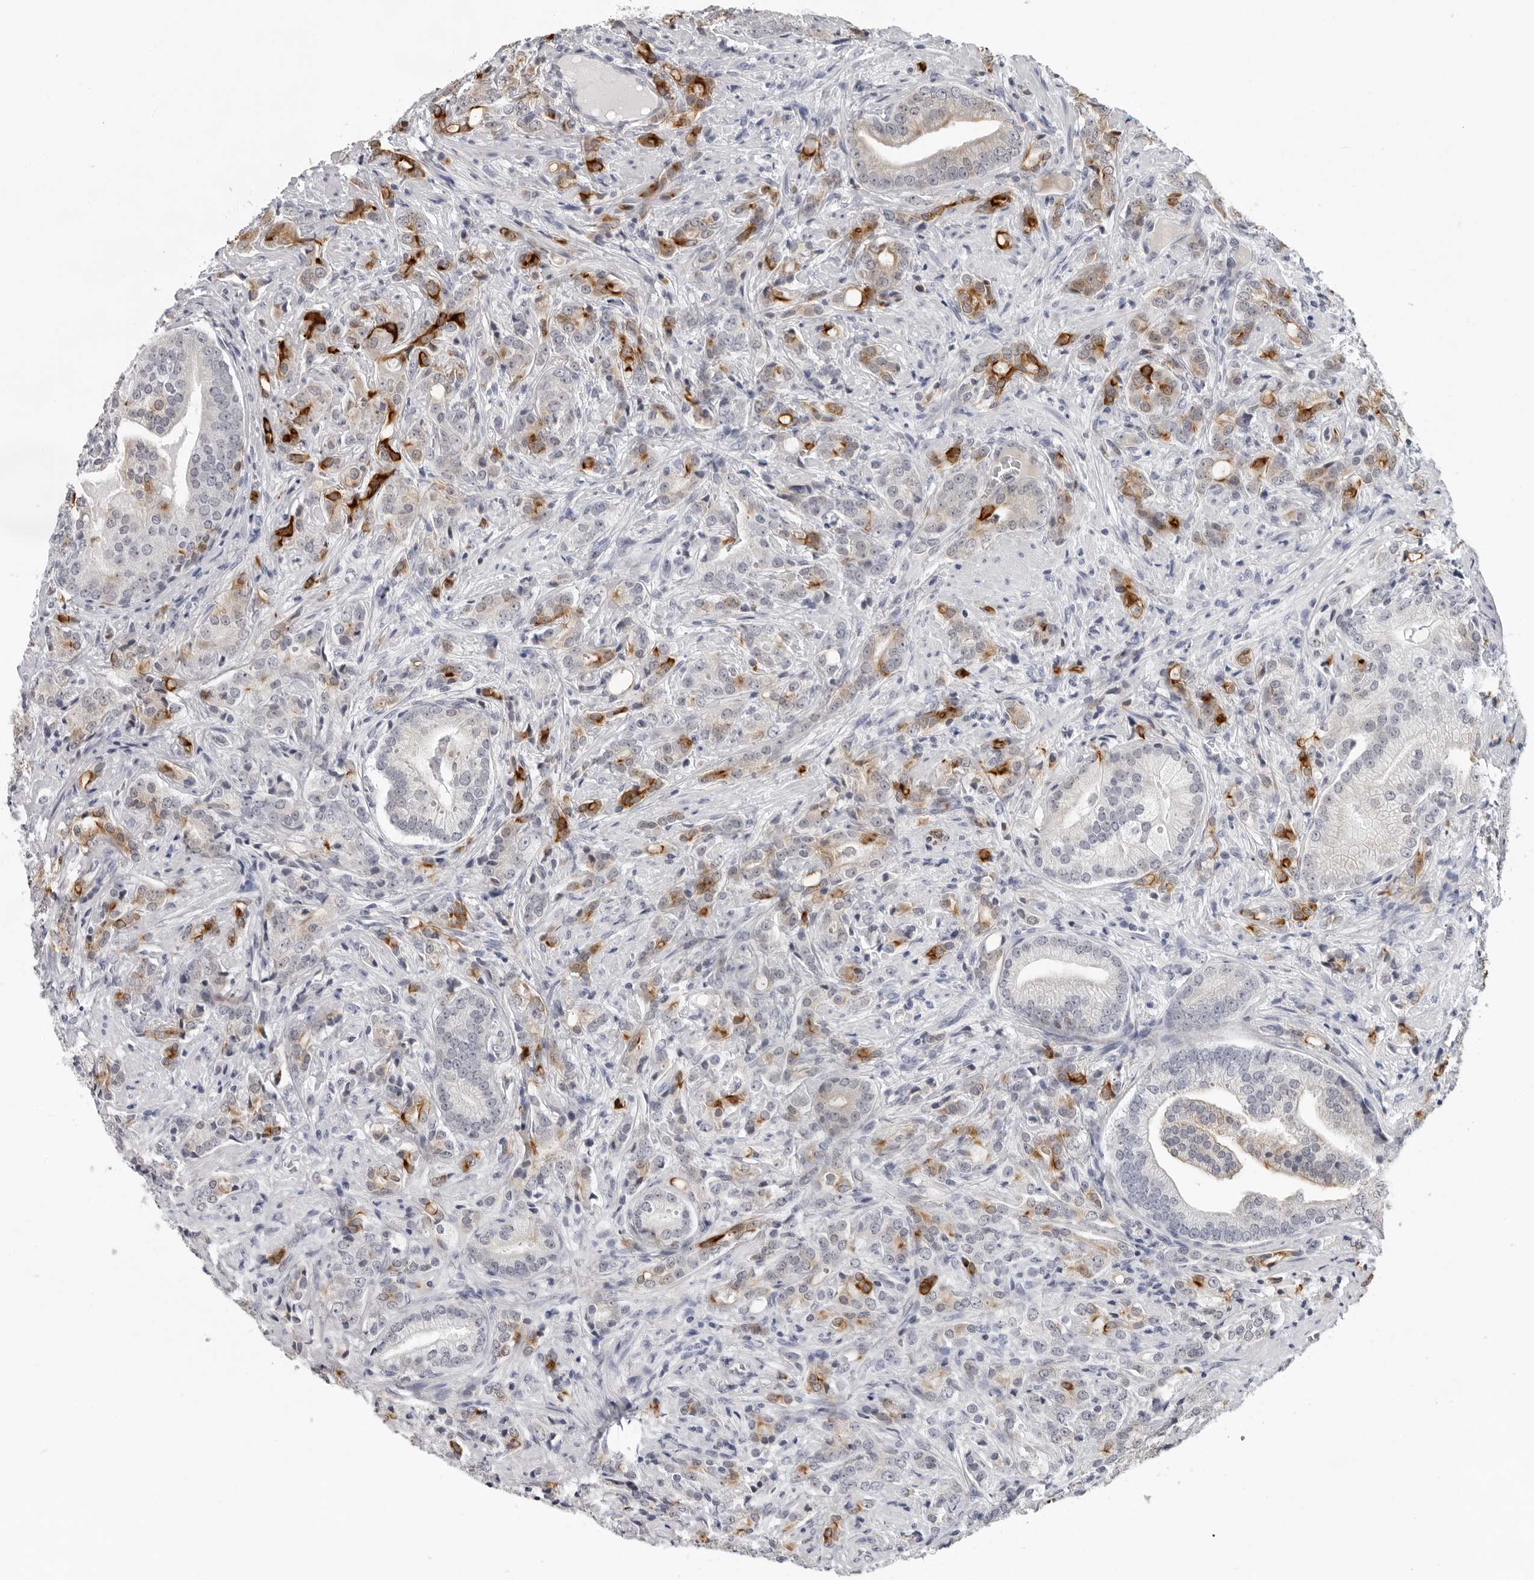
{"staining": {"intensity": "moderate", "quantity": "<25%", "location": "cytoplasmic/membranous"}, "tissue": "prostate cancer", "cell_type": "Tumor cells", "image_type": "cancer", "snomed": [{"axis": "morphology", "description": "Adenocarcinoma, High grade"}, {"axis": "topography", "description": "Prostate"}], "caption": "Immunohistochemical staining of prostate cancer (adenocarcinoma (high-grade)) demonstrates low levels of moderate cytoplasmic/membranous protein expression in approximately <25% of tumor cells.", "gene": "CCDC28B", "patient": {"sex": "male", "age": 57}}